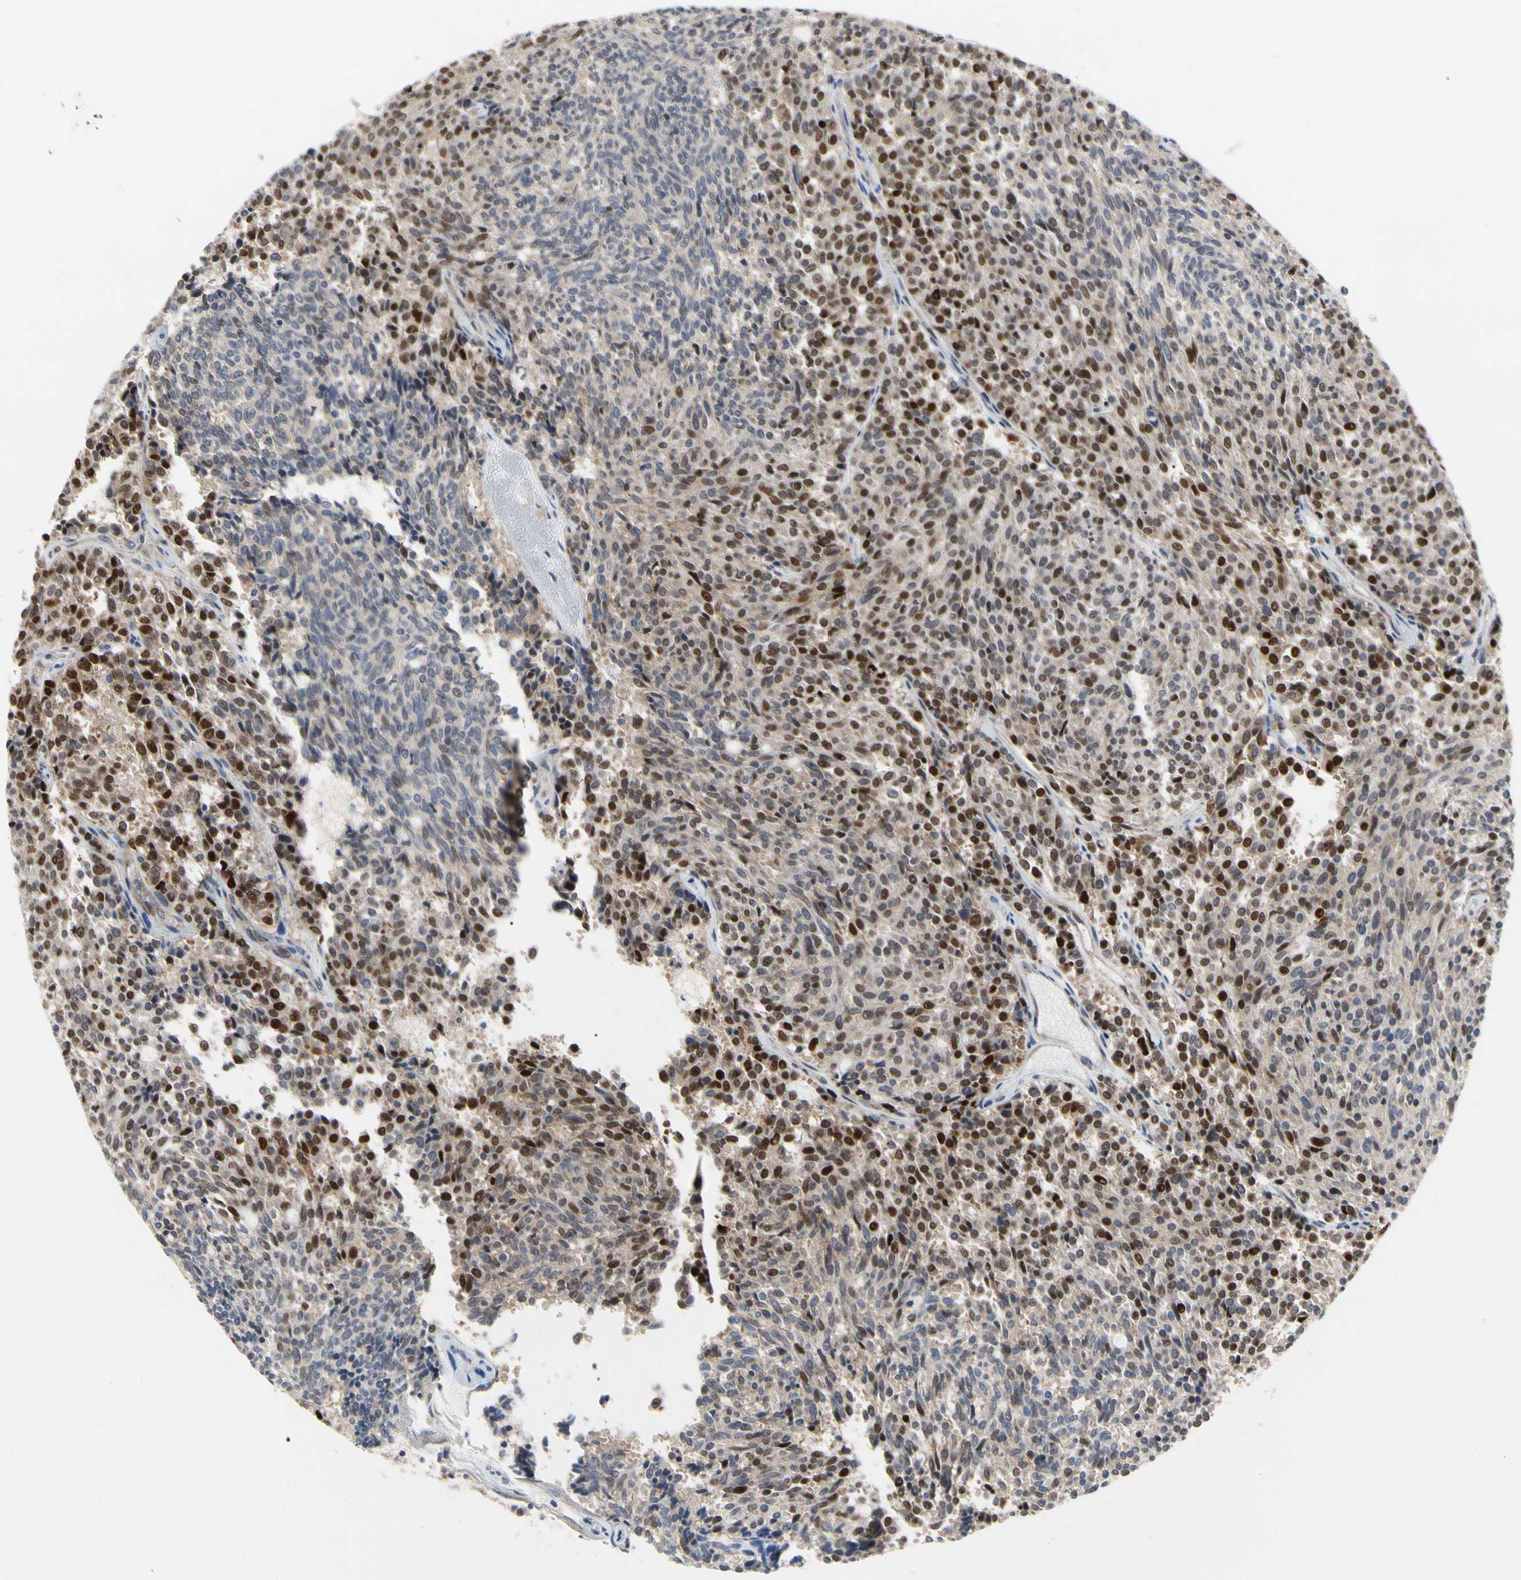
{"staining": {"intensity": "moderate", "quantity": ">75%", "location": "cytoplasmic/membranous,nuclear"}, "tissue": "carcinoid", "cell_type": "Tumor cells", "image_type": "cancer", "snomed": [{"axis": "morphology", "description": "Carcinoid, malignant, NOS"}, {"axis": "topography", "description": "Pancreas"}], "caption": "This is an image of immunohistochemistry (IHC) staining of carcinoid, which shows moderate staining in the cytoplasmic/membranous and nuclear of tumor cells.", "gene": "CDK5", "patient": {"sex": "female", "age": 54}}